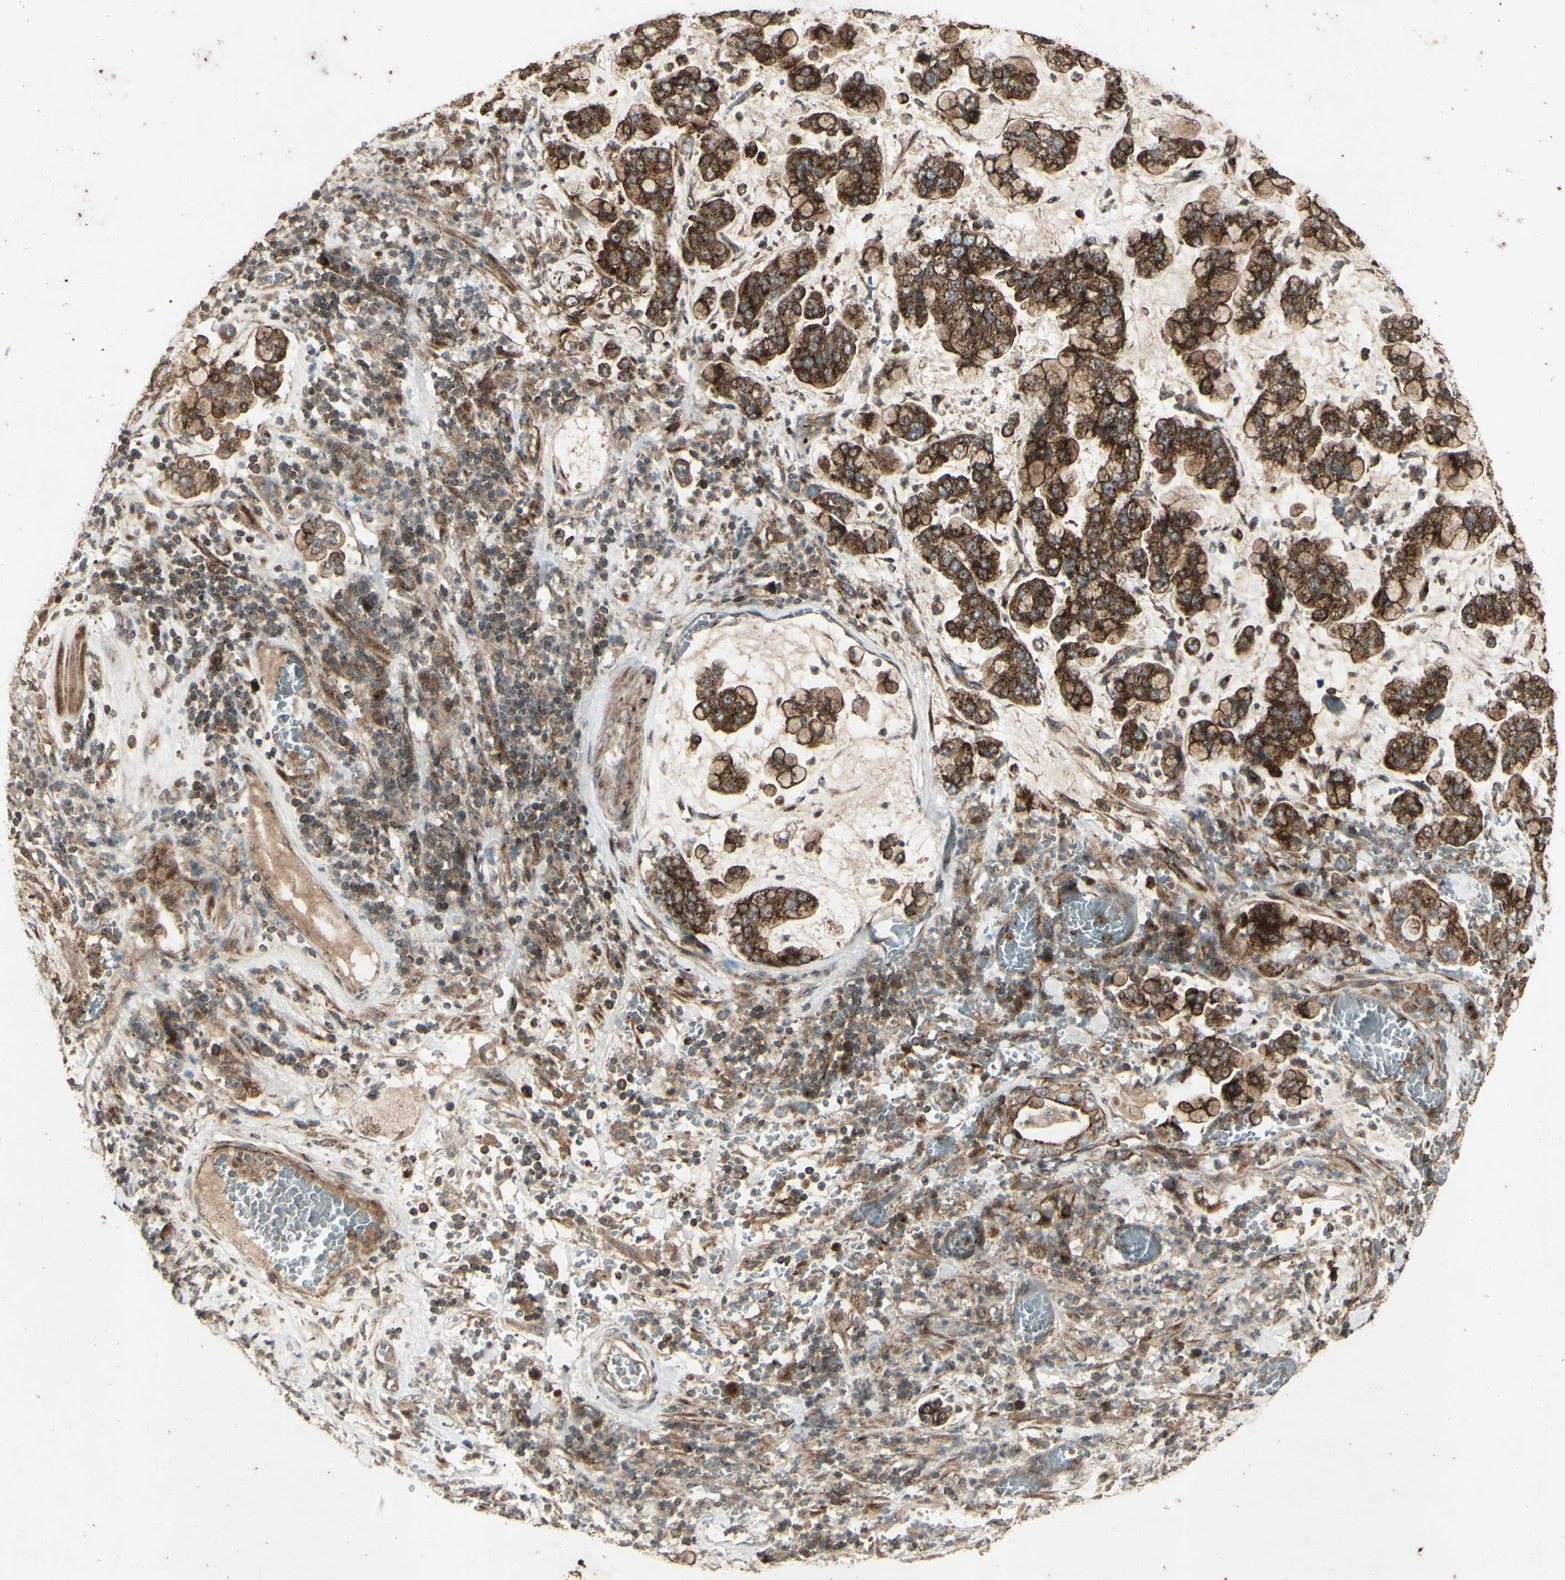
{"staining": {"intensity": "strong", "quantity": ">75%", "location": "cytoplasmic/membranous"}, "tissue": "stomach cancer", "cell_type": "Tumor cells", "image_type": "cancer", "snomed": [{"axis": "morphology", "description": "Normal tissue, NOS"}, {"axis": "morphology", "description": "Adenocarcinoma, NOS"}, {"axis": "topography", "description": "Stomach, upper"}, {"axis": "topography", "description": "Stomach"}], "caption": "Human stomach adenocarcinoma stained with a brown dye shows strong cytoplasmic/membranous positive positivity in about >75% of tumor cells.", "gene": "AP1G1", "patient": {"sex": "male", "age": 76}}